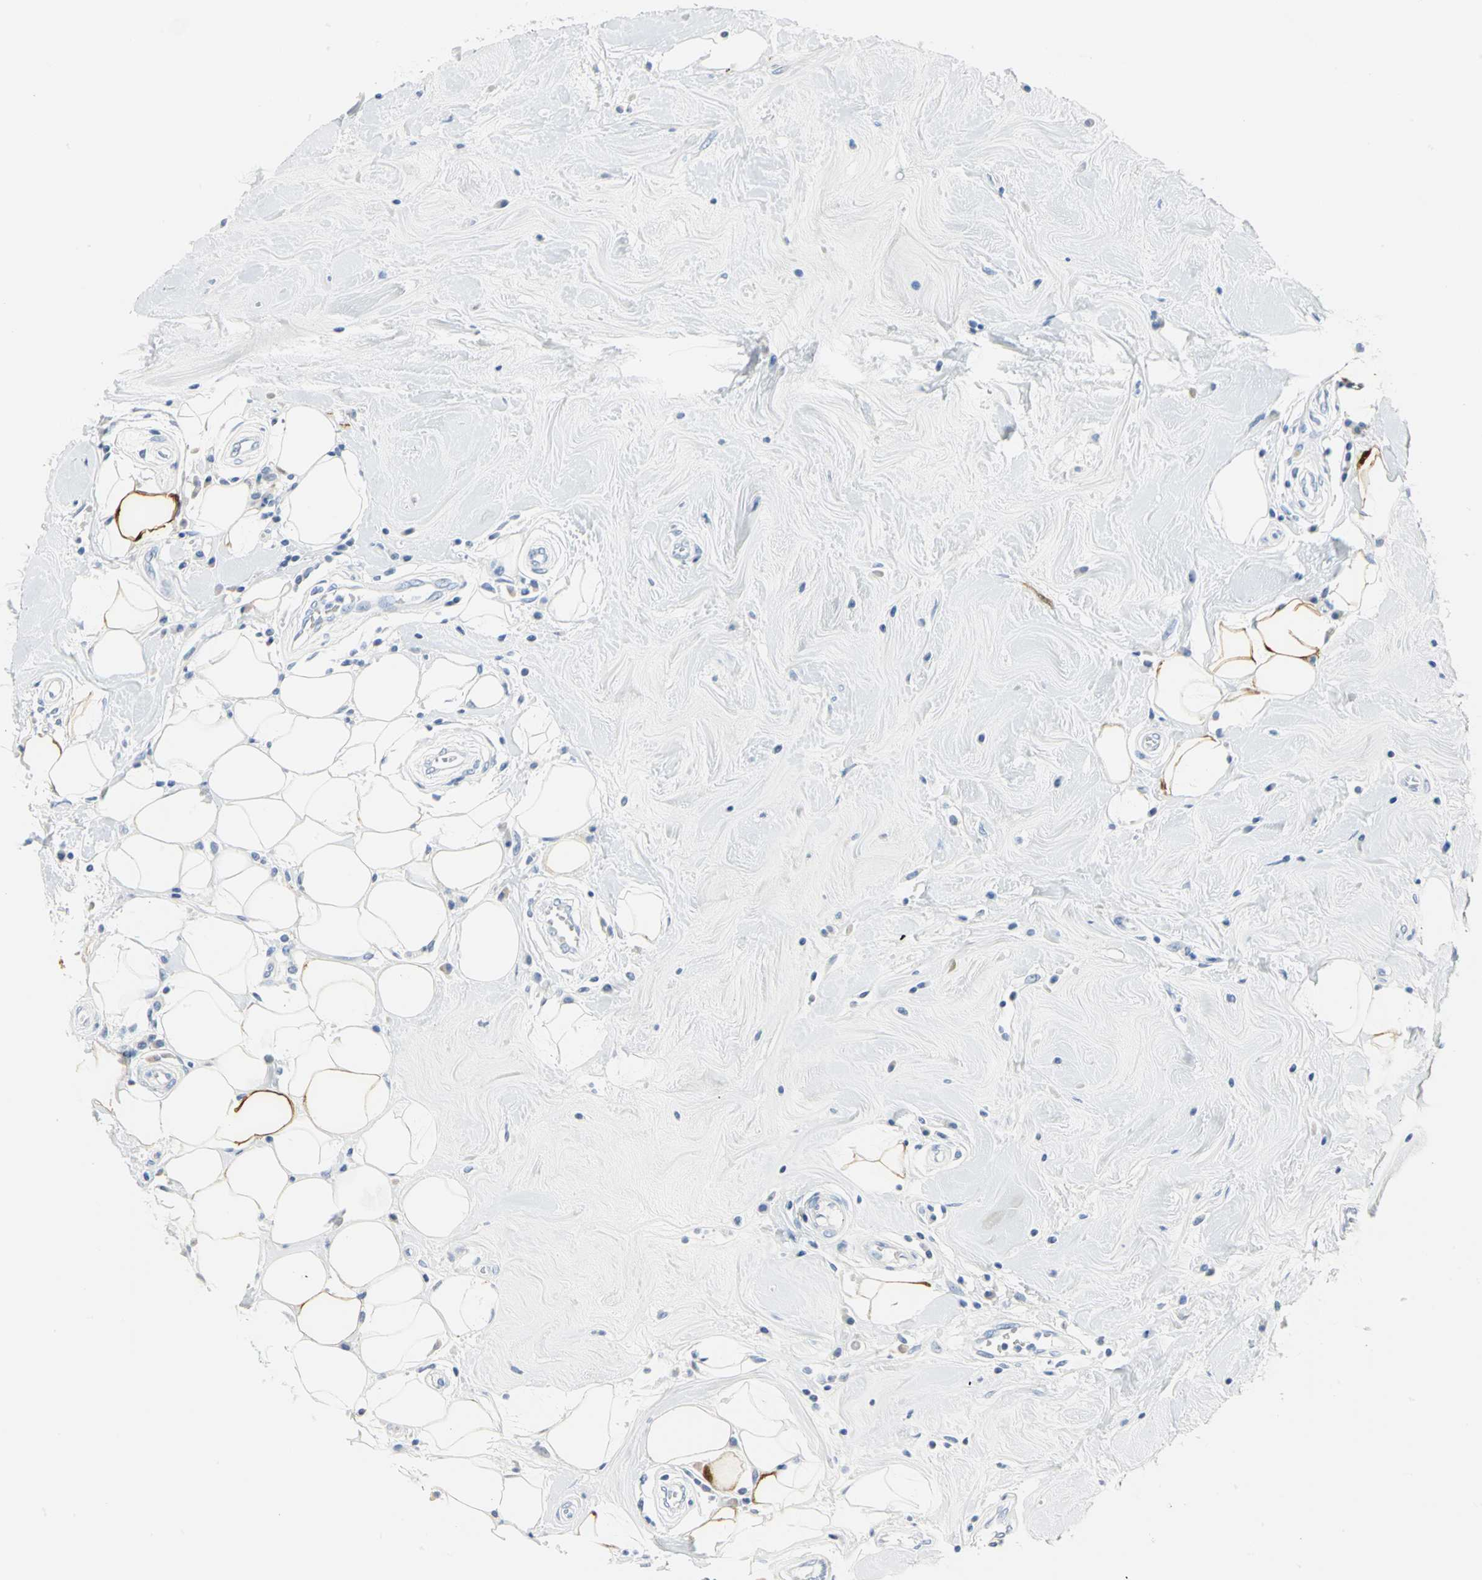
{"staining": {"intensity": "negative", "quantity": "none", "location": "none"}, "tissue": "breast cancer", "cell_type": "Tumor cells", "image_type": "cancer", "snomed": [{"axis": "morphology", "description": "Duct carcinoma"}, {"axis": "topography", "description": "Breast"}], "caption": "There is no significant positivity in tumor cells of infiltrating ductal carcinoma (breast).", "gene": "CA3", "patient": {"sex": "female", "age": 27}}